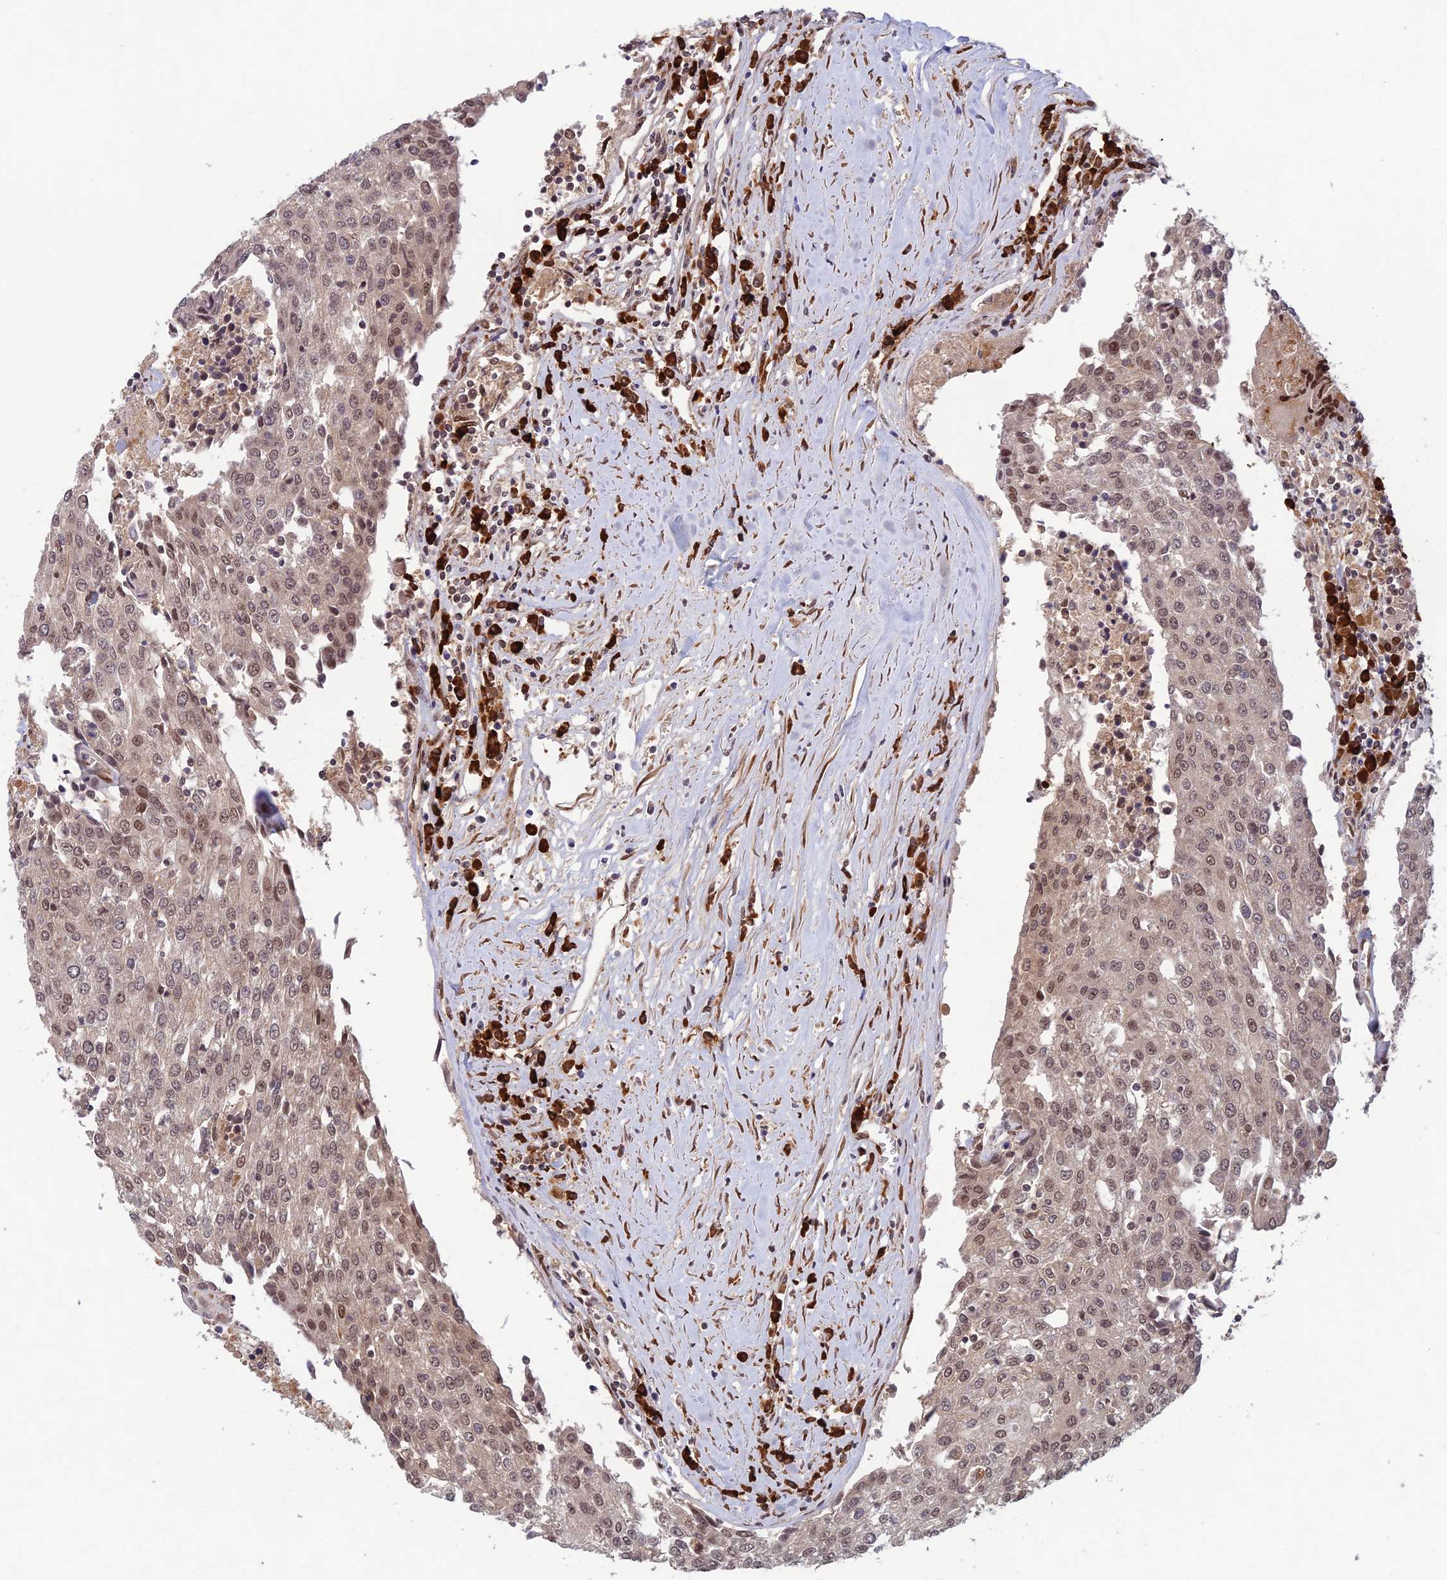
{"staining": {"intensity": "moderate", "quantity": "25%-75%", "location": "nuclear"}, "tissue": "urothelial cancer", "cell_type": "Tumor cells", "image_type": "cancer", "snomed": [{"axis": "morphology", "description": "Urothelial carcinoma, High grade"}, {"axis": "topography", "description": "Urinary bladder"}], "caption": "Moderate nuclear expression is present in approximately 25%-75% of tumor cells in high-grade urothelial carcinoma.", "gene": "ZNF565", "patient": {"sex": "female", "age": 85}}